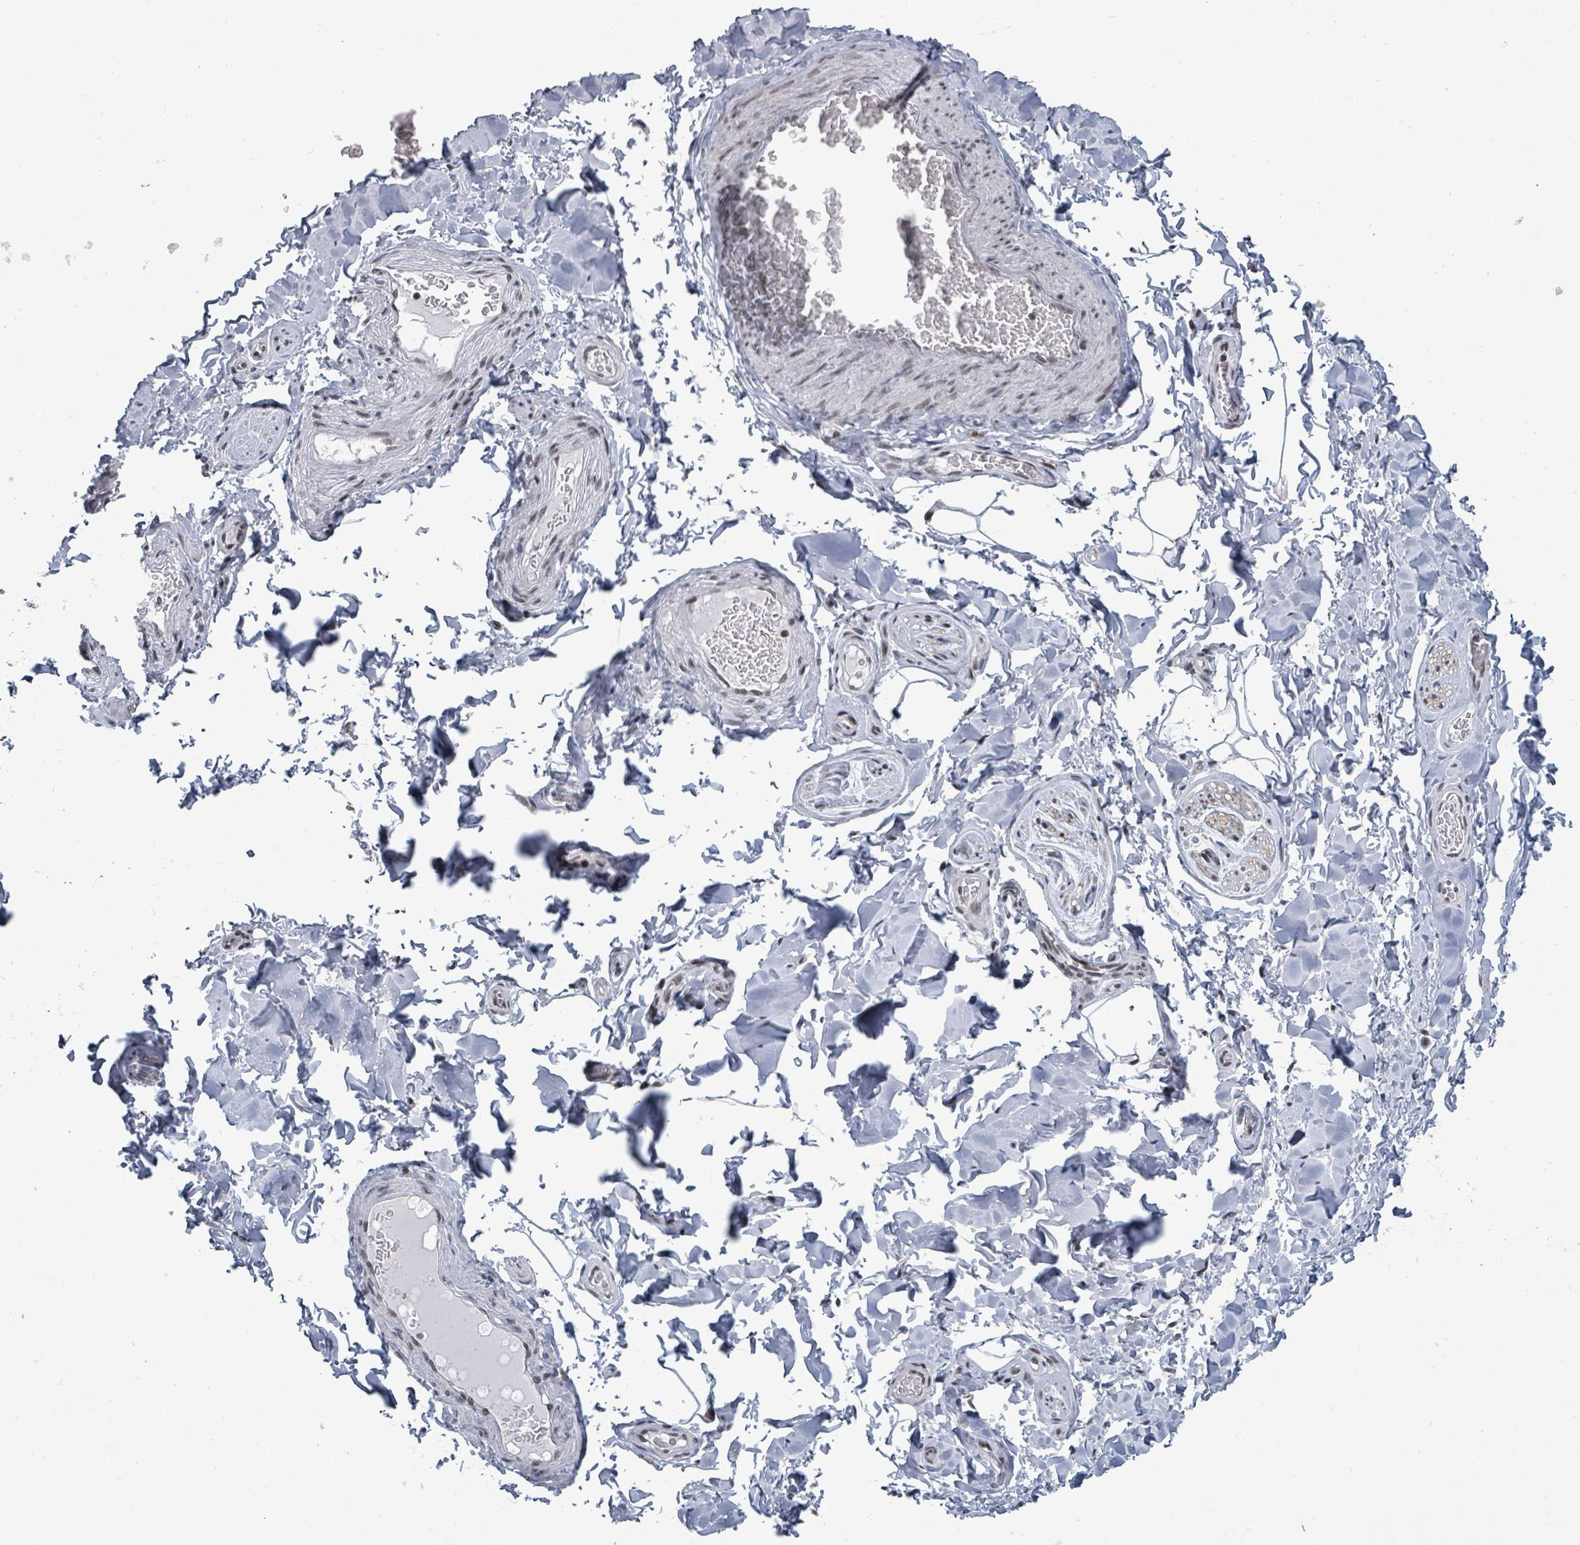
{"staining": {"intensity": "negative", "quantity": "none", "location": "none"}, "tissue": "adipose tissue", "cell_type": "Adipocytes", "image_type": "normal", "snomed": [{"axis": "morphology", "description": "Normal tissue, NOS"}, {"axis": "topography", "description": "Soft tissue"}, {"axis": "topography", "description": "Adipose tissue"}, {"axis": "topography", "description": "Vascular tissue"}, {"axis": "topography", "description": "Peripheral nerve tissue"}], "caption": "Adipocytes show no significant positivity in normal adipose tissue.", "gene": "BIVM", "patient": {"sex": "male", "age": 46}}